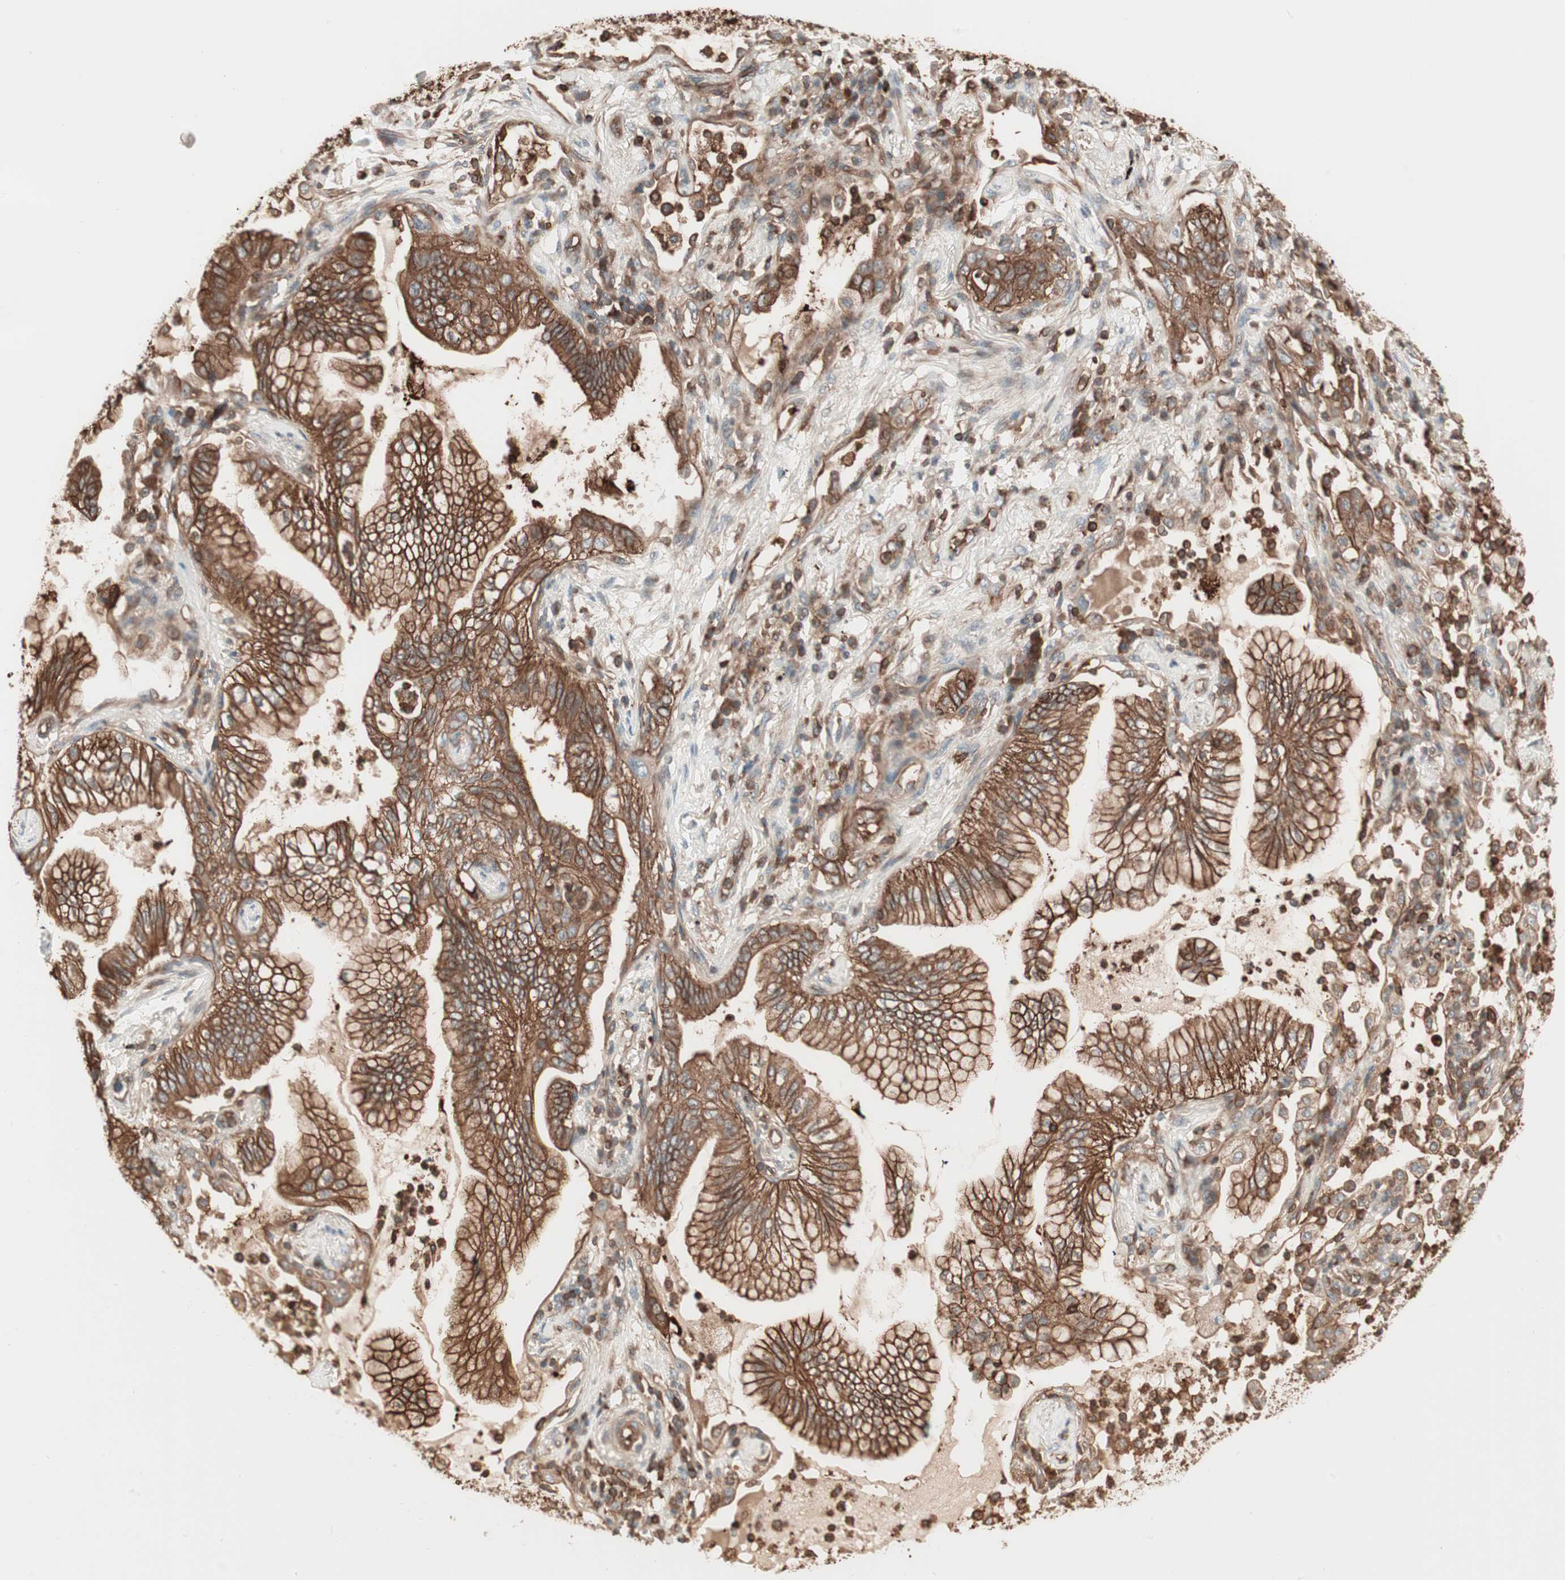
{"staining": {"intensity": "strong", "quantity": ">75%", "location": "cytoplasmic/membranous"}, "tissue": "lung cancer", "cell_type": "Tumor cells", "image_type": "cancer", "snomed": [{"axis": "morphology", "description": "Normal tissue, NOS"}, {"axis": "morphology", "description": "Adenocarcinoma, NOS"}, {"axis": "topography", "description": "Bronchus"}, {"axis": "topography", "description": "Lung"}], "caption": "An IHC photomicrograph of tumor tissue is shown. Protein staining in brown highlights strong cytoplasmic/membranous positivity in lung cancer (adenocarcinoma) within tumor cells.", "gene": "TCP11L1", "patient": {"sex": "female", "age": 70}}